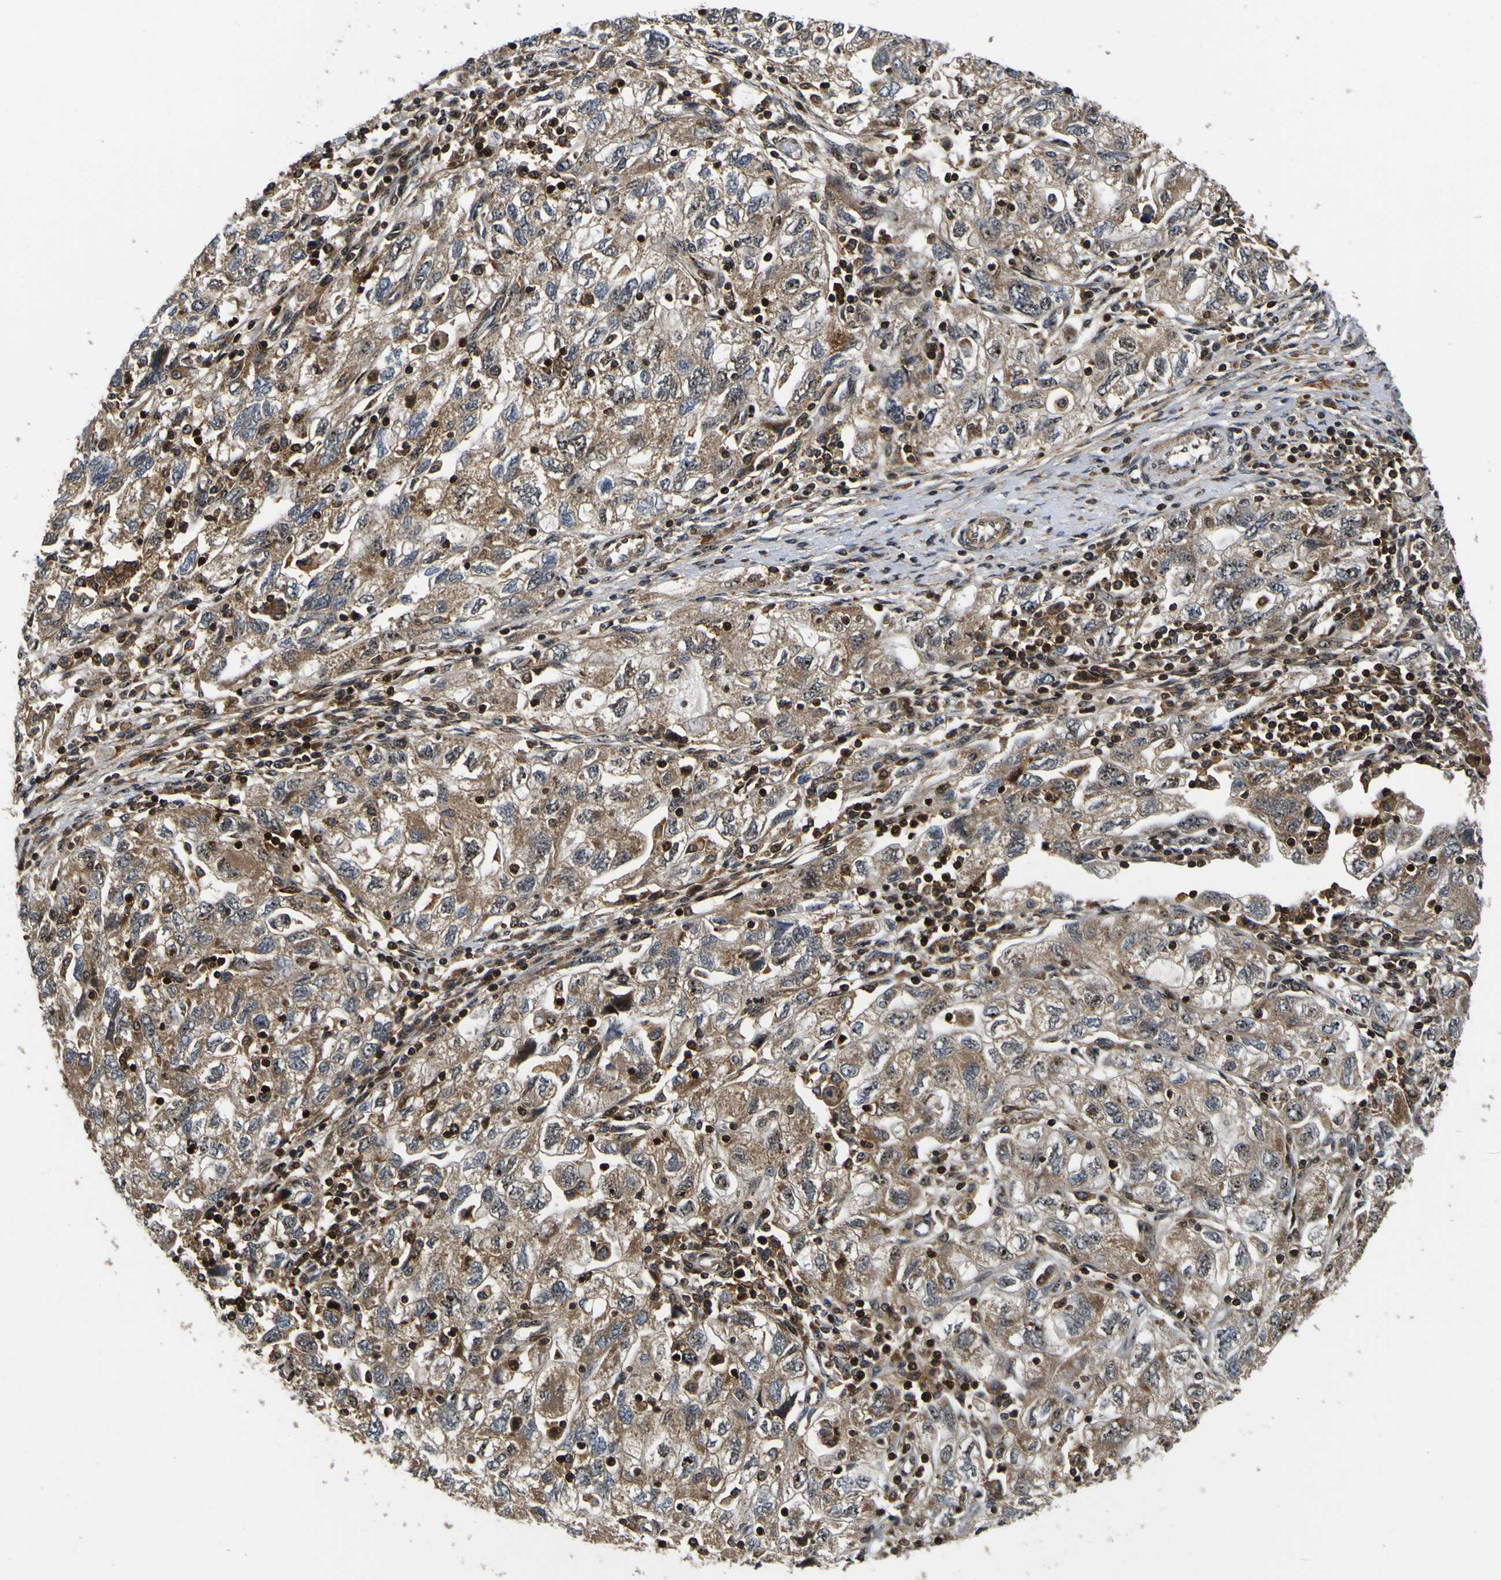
{"staining": {"intensity": "moderate", "quantity": ">75%", "location": "cytoplasmic/membranous"}, "tissue": "ovarian cancer", "cell_type": "Tumor cells", "image_type": "cancer", "snomed": [{"axis": "morphology", "description": "Carcinoma, NOS"}, {"axis": "morphology", "description": "Cystadenocarcinoma, serous, NOS"}, {"axis": "topography", "description": "Ovary"}], "caption": "DAB immunohistochemical staining of human ovarian carcinoma demonstrates moderate cytoplasmic/membranous protein staining in about >75% of tumor cells.", "gene": "LRP4", "patient": {"sex": "female", "age": 69}}